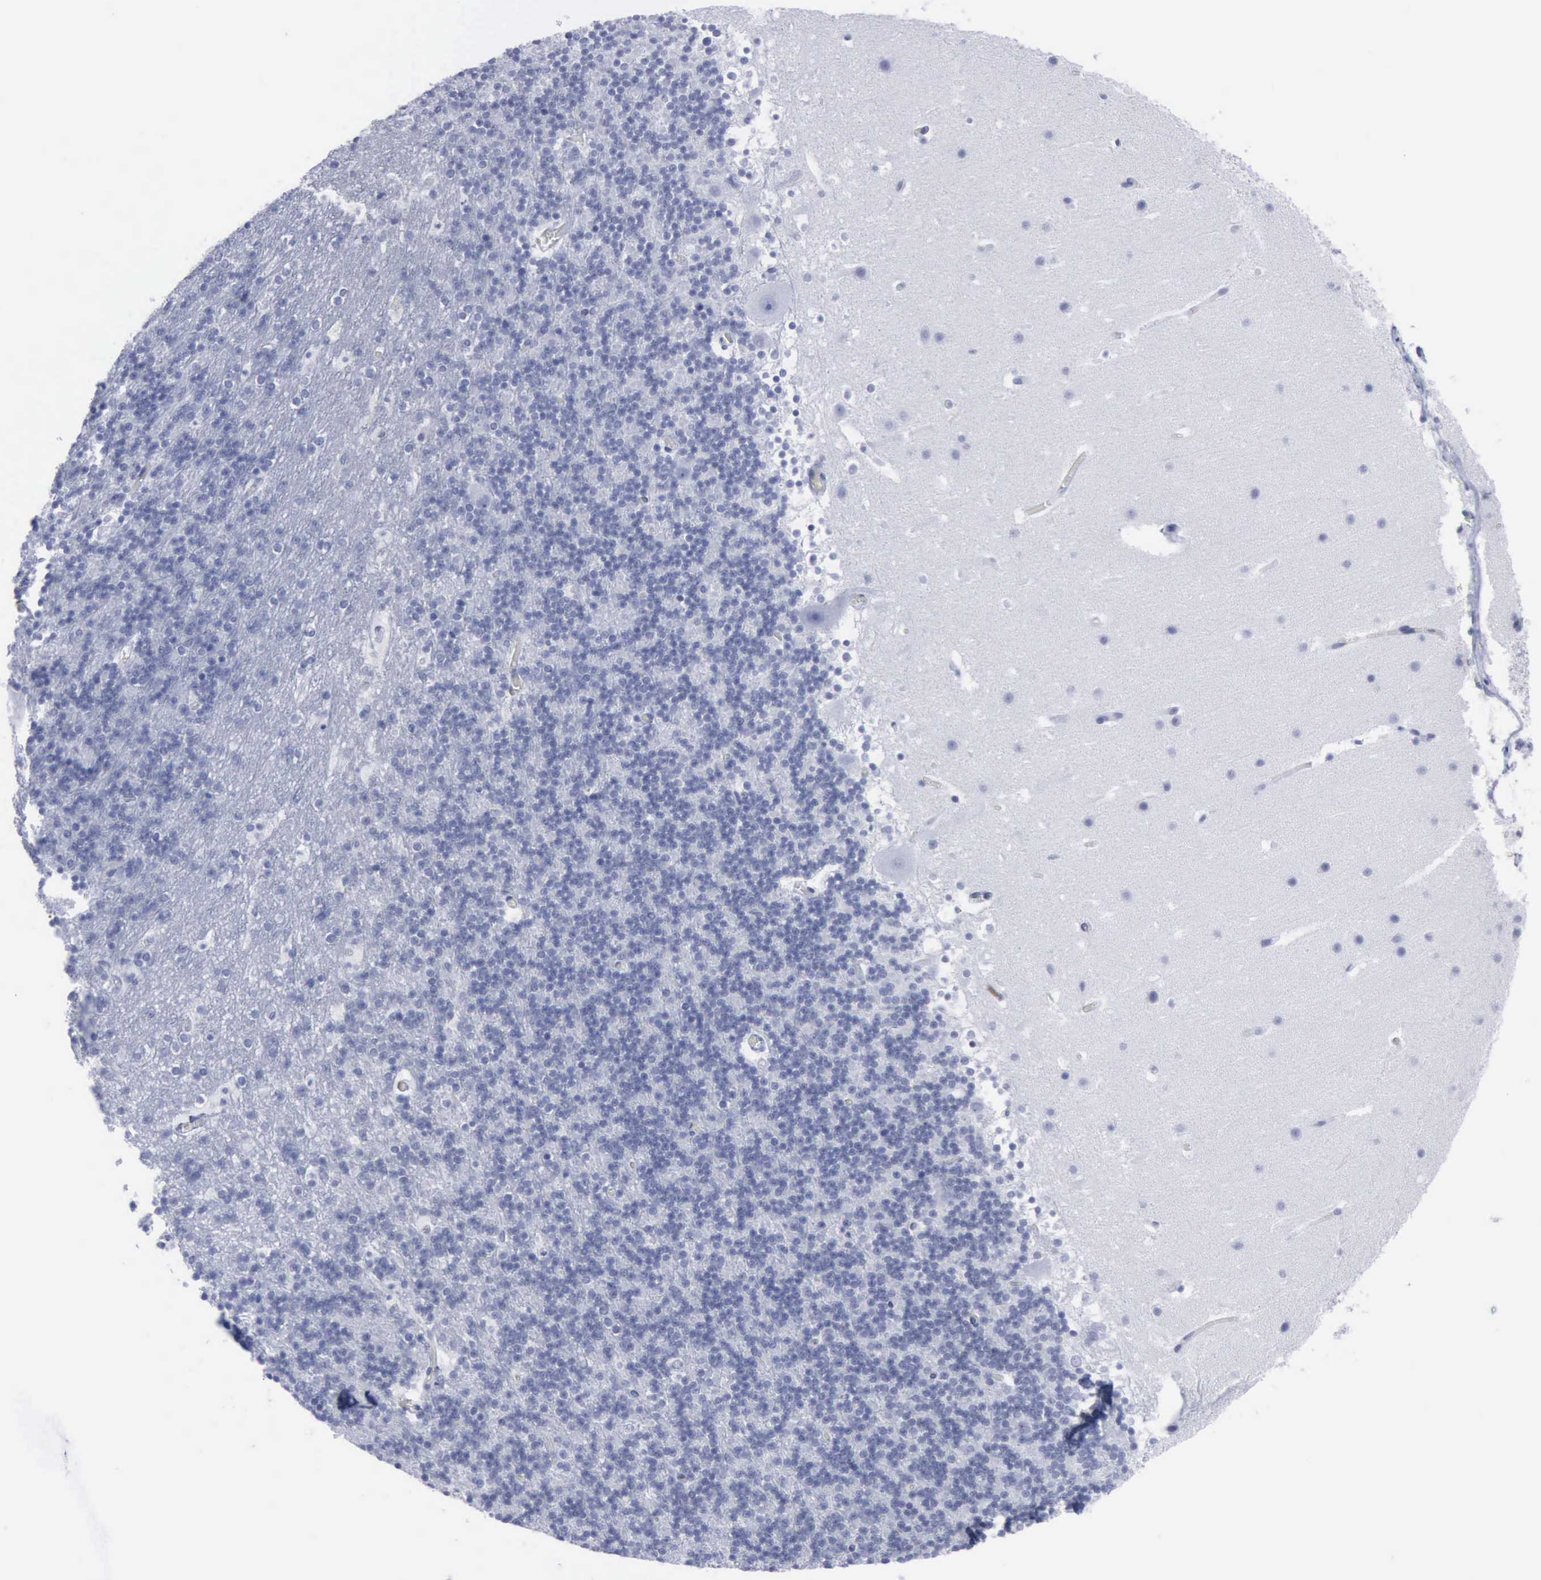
{"staining": {"intensity": "negative", "quantity": "none", "location": "none"}, "tissue": "cerebellum", "cell_type": "Cells in granular layer", "image_type": "normal", "snomed": [{"axis": "morphology", "description": "Normal tissue, NOS"}, {"axis": "topography", "description": "Cerebellum"}], "caption": "Micrograph shows no protein expression in cells in granular layer of benign cerebellum.", "gene": "CSTA", "patient": {"sex": "male", "age": 45}}